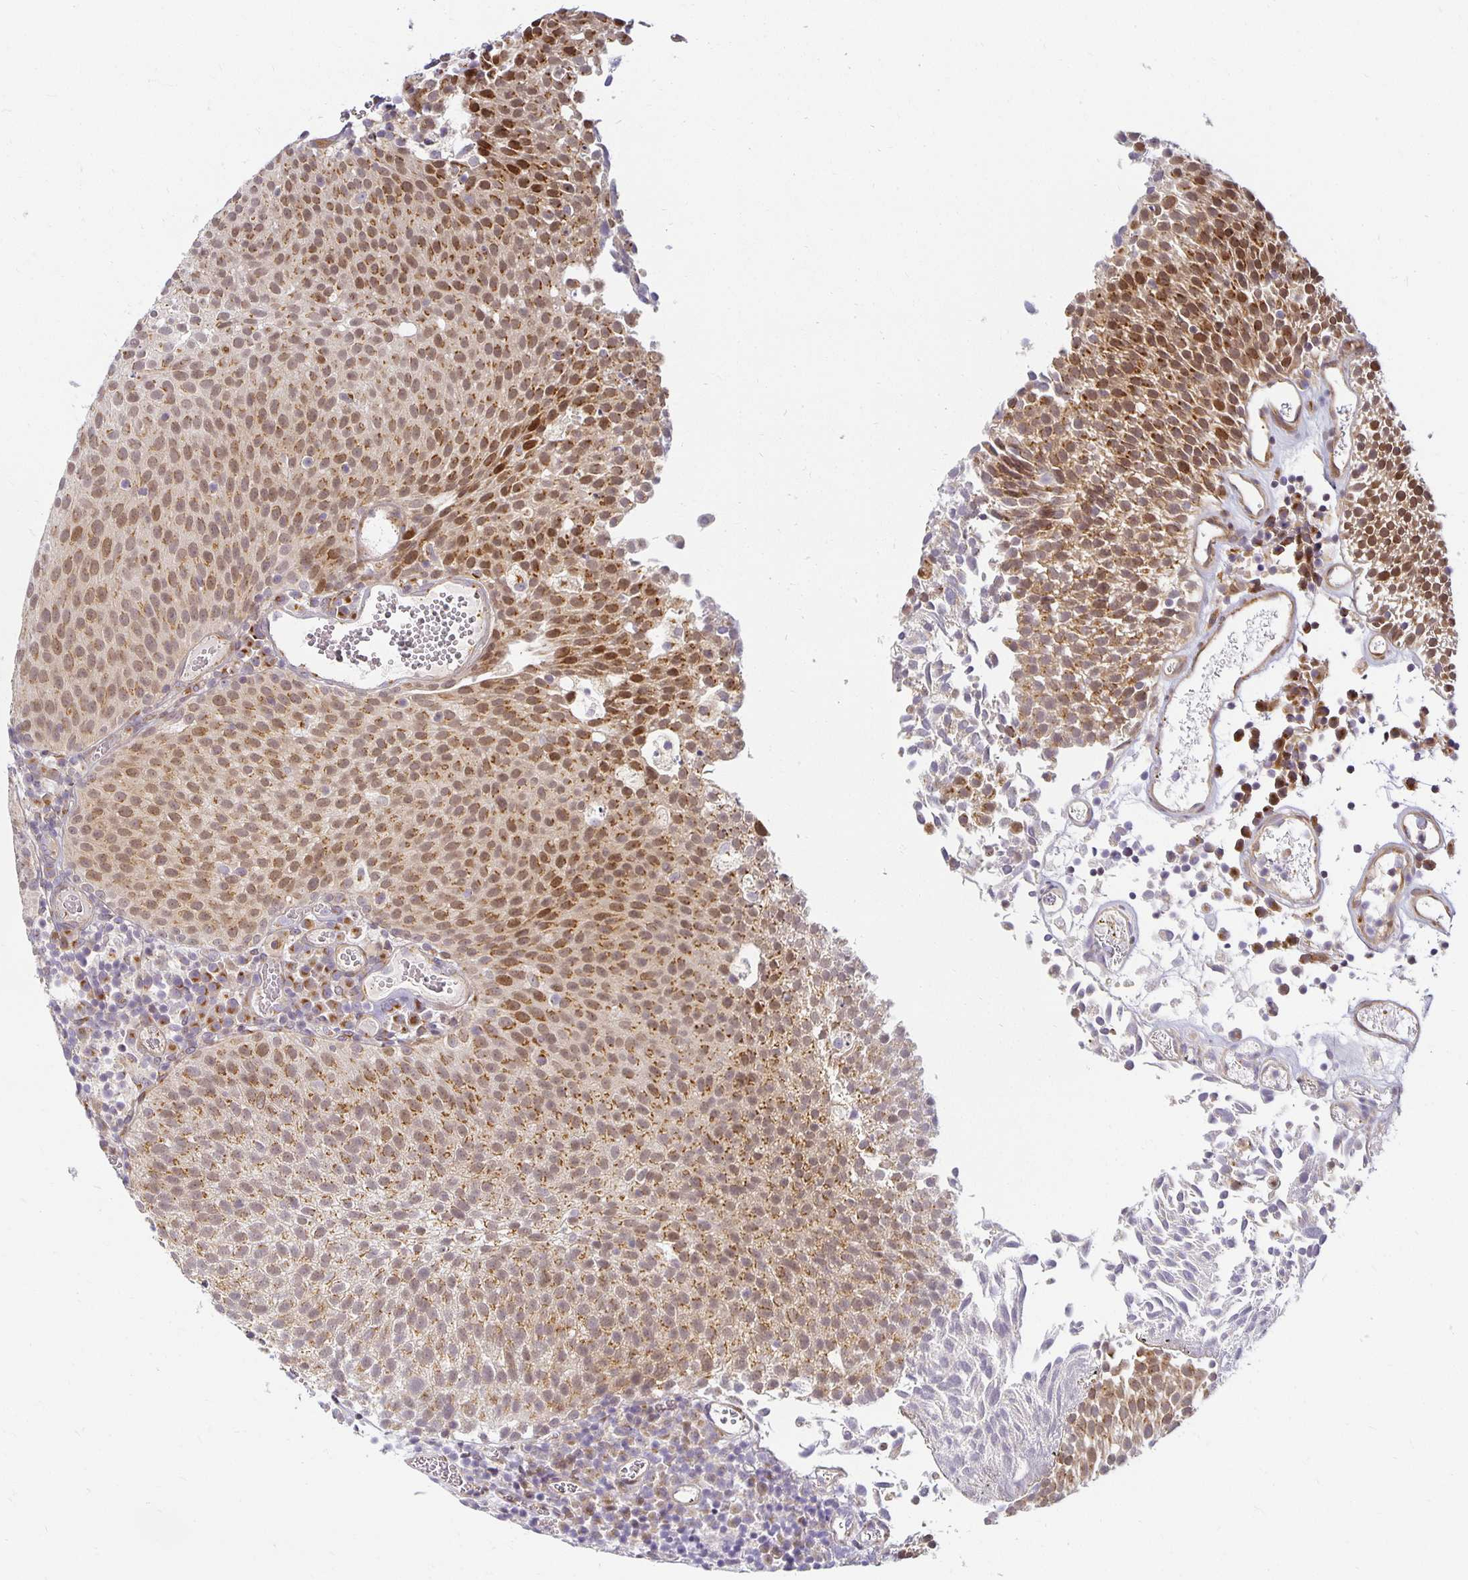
{"staining": {"intensity": "moderate", "quantity": ">75%", "location": "cytoplasmic/membranous,nuclear"}, "tissue": "urothelial cancer", "cell_type": "Tumor cells", "image_type": "cancer", "snomed": [{"axis": "morphology", "description": "Urothelial carcinoma, Low grade"}, {"axis": "topography", "description": "Urinary bladder"}], "caption": "The image displays staining of urothelial carcinoma (low-grade), revealing moderate cytoplasmic/membranous and nuclear protein positivity (brown color) within tumor cells.", "gene": "EHF", "patient": {"sex": "female", "age": 79}}